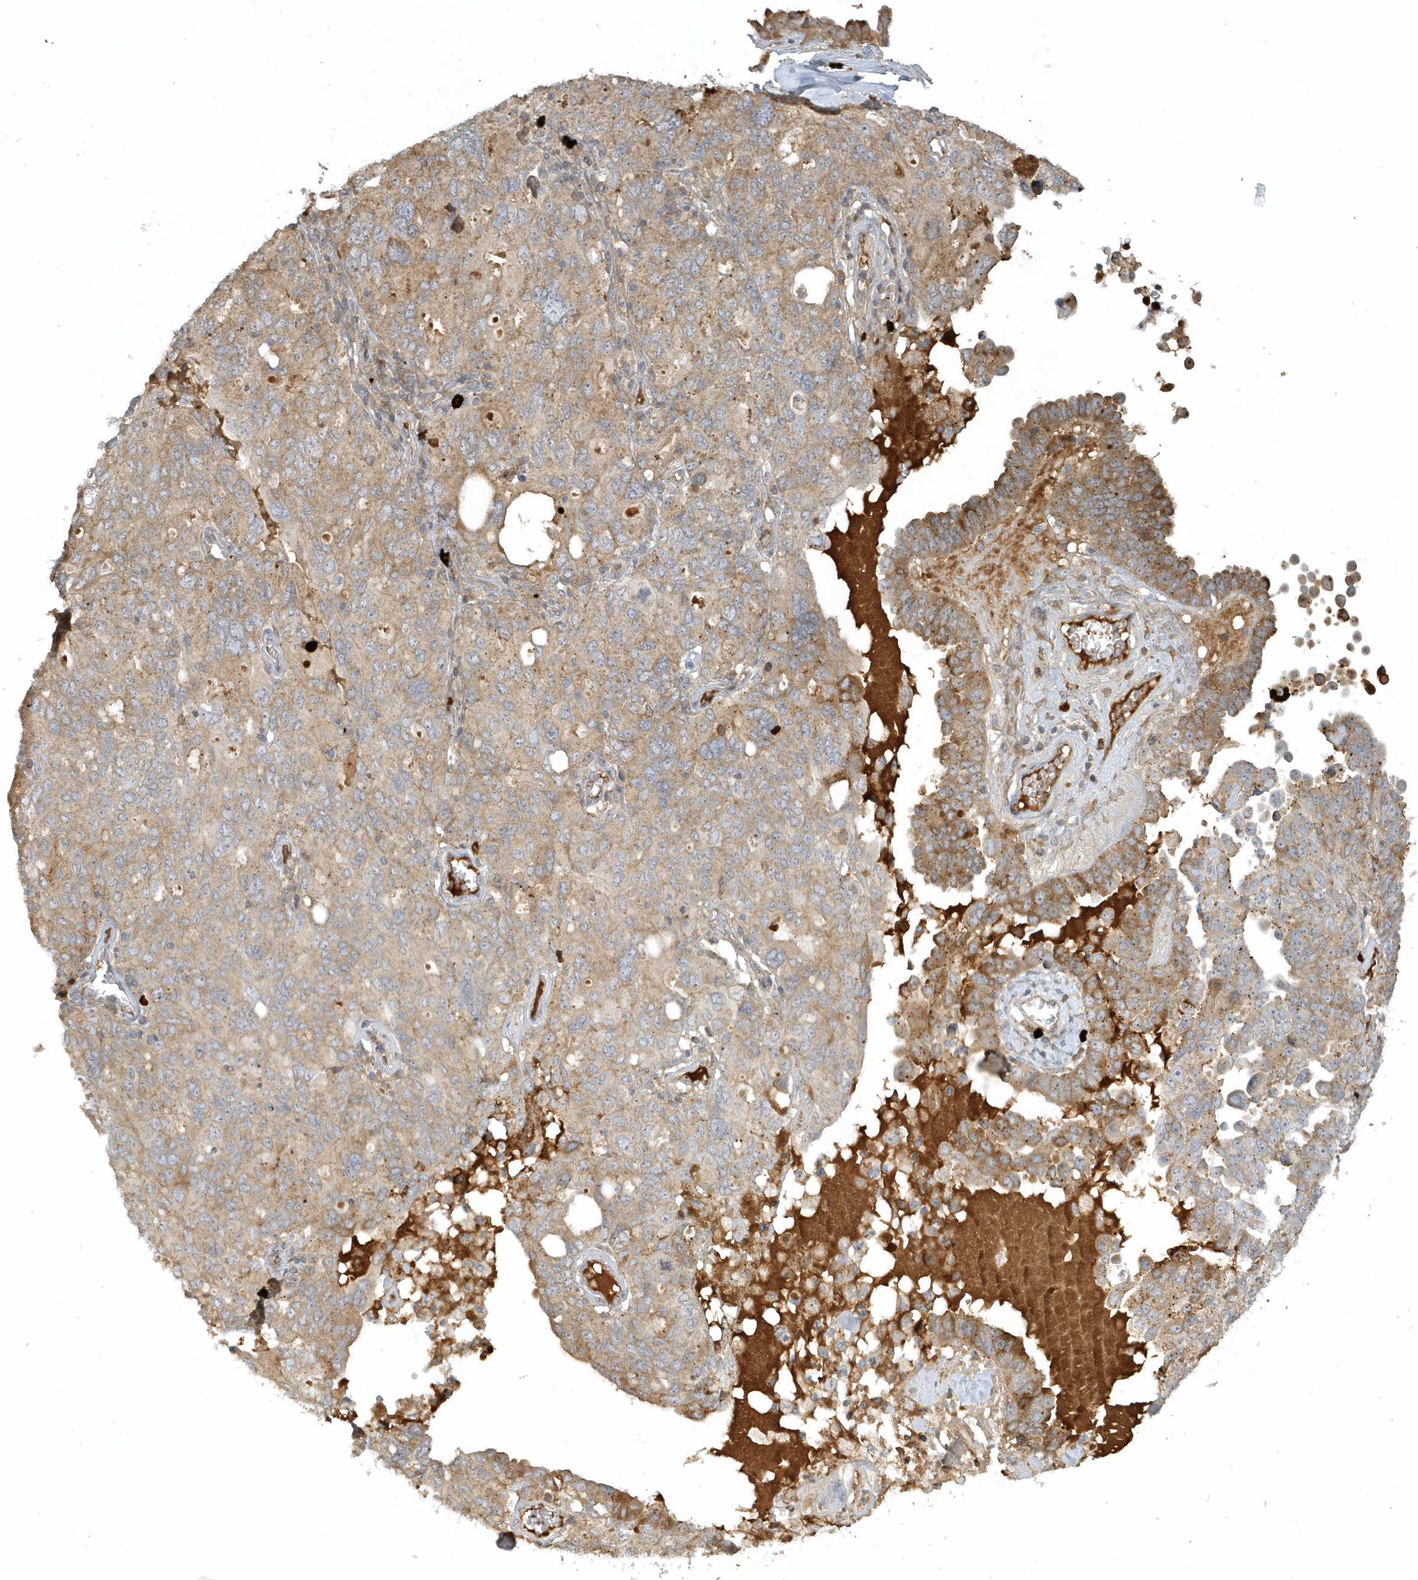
{"staining": {"intensity": "moderate", "quantity": ">75%", "location": "cytoplasmic/membranous"}, "tissue": "ovarian cancer", "cell_type": "Tumor cells", "image_type": "cancer", "snomed": [{"axis": "morphology", "description": "Carcinoma, endometroid"}, {"axis": "topography", "description": "Ovary"}], "caption": "High-power microscopy captured an immunohistochemistry image of ovarian endometroid carcinoma, revealing moderate cytoplasmic/membranous expression in approximately >75% of tumor cells.", "gene": "STIM2", "patient": {"sex": "female", "age": 62}}